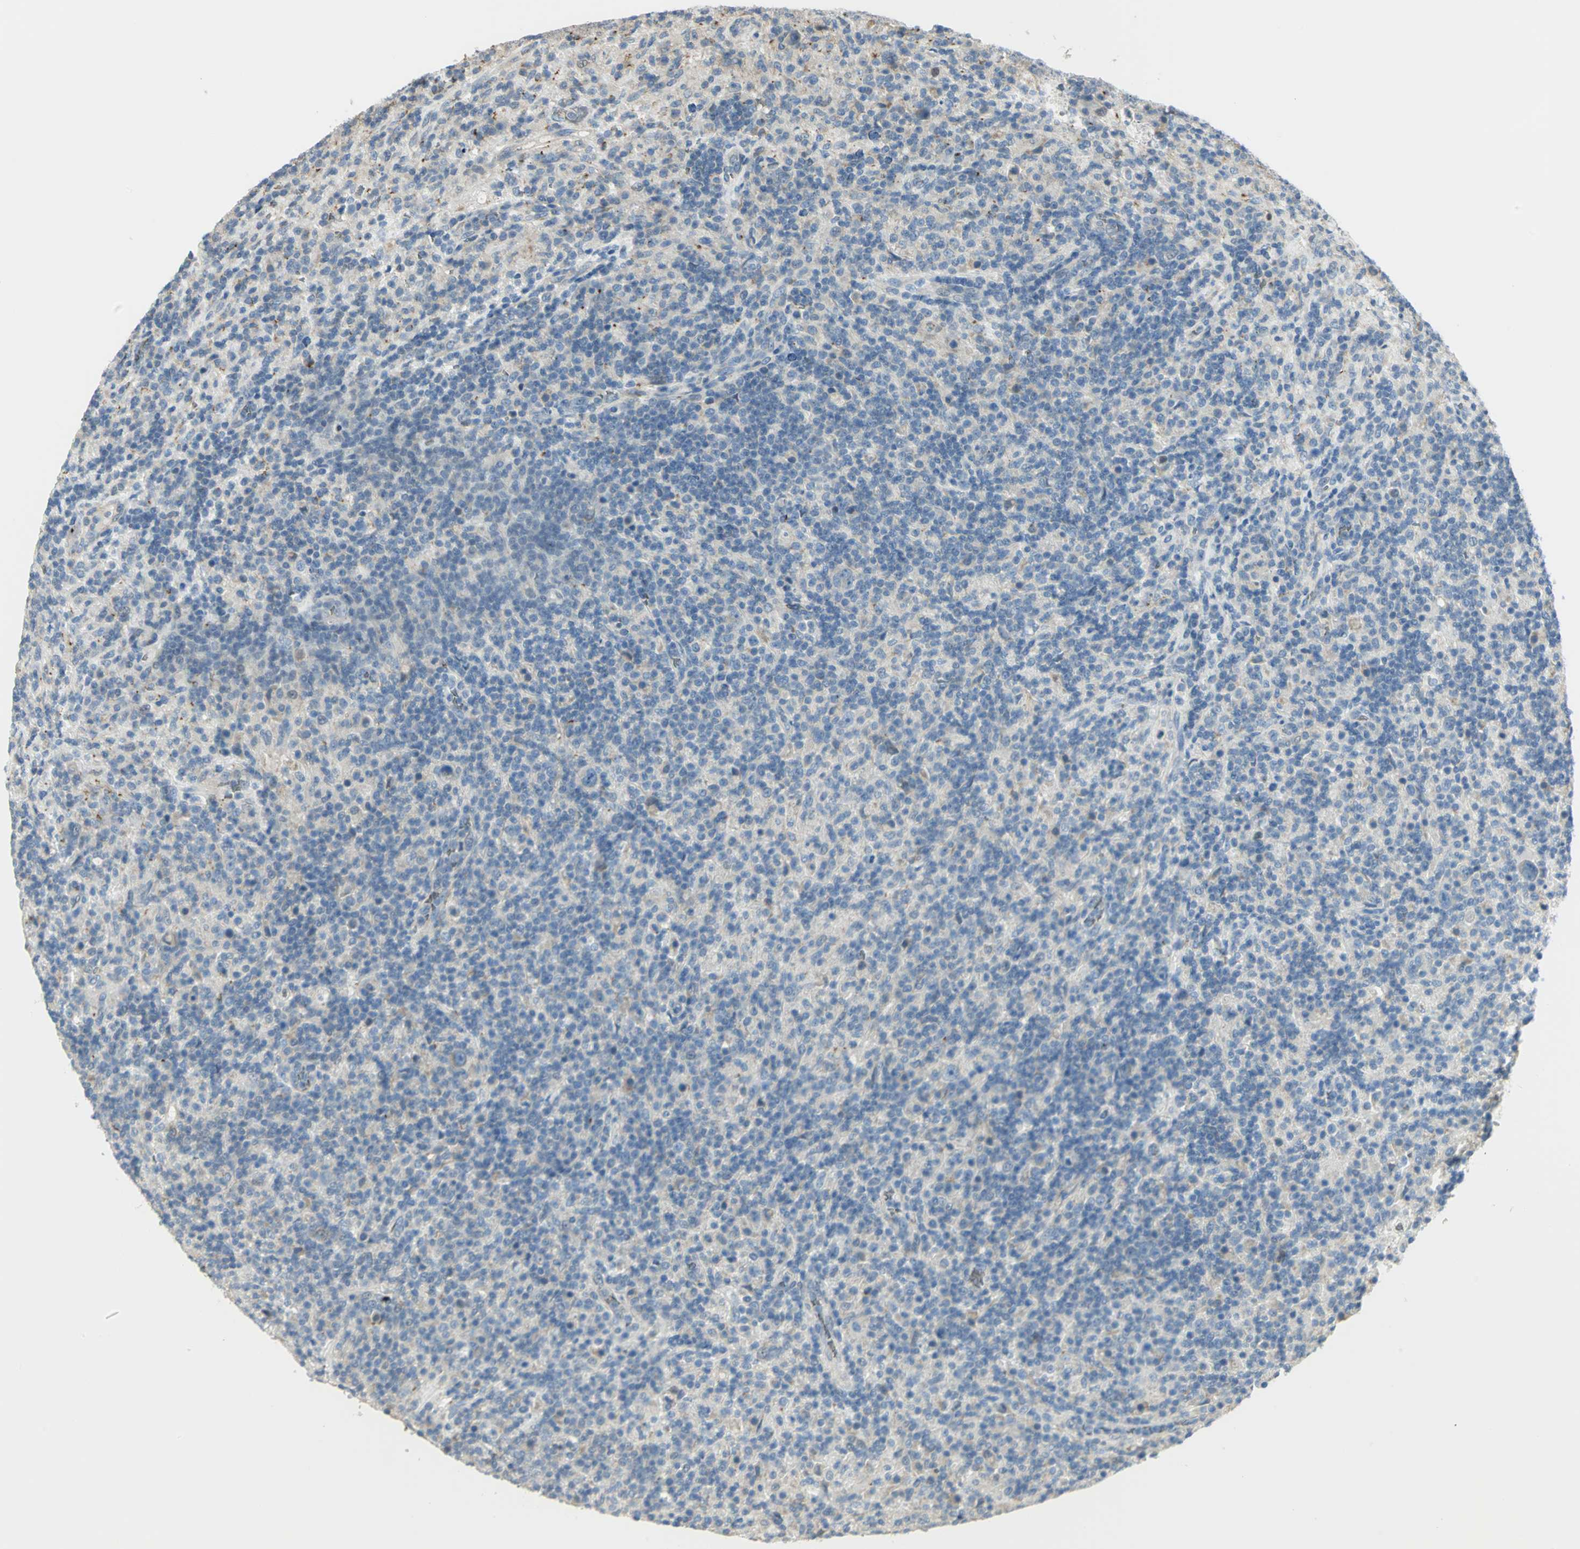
{"staining": {"intensity": "negative", "quantity": "none", "location": "none"}, "tissue": "lymphoma", "cell_type": "Tumor cells", "image_type": "cancer", "snomed": [{"axis": "morphology", "description": "Hodgkin's disease, NOS"}, {"axis": "topography", "description": "Lymph node"}], "caption": "A photomicrograph of Hodgkin's disease stained for a protein shows no brown staining in tumor cells. (Immunohistochemistry (ihc), brightfield microscopy, high magnification).", "gene": "ANK1", "patient": {"sex": "male", "age": 70}}